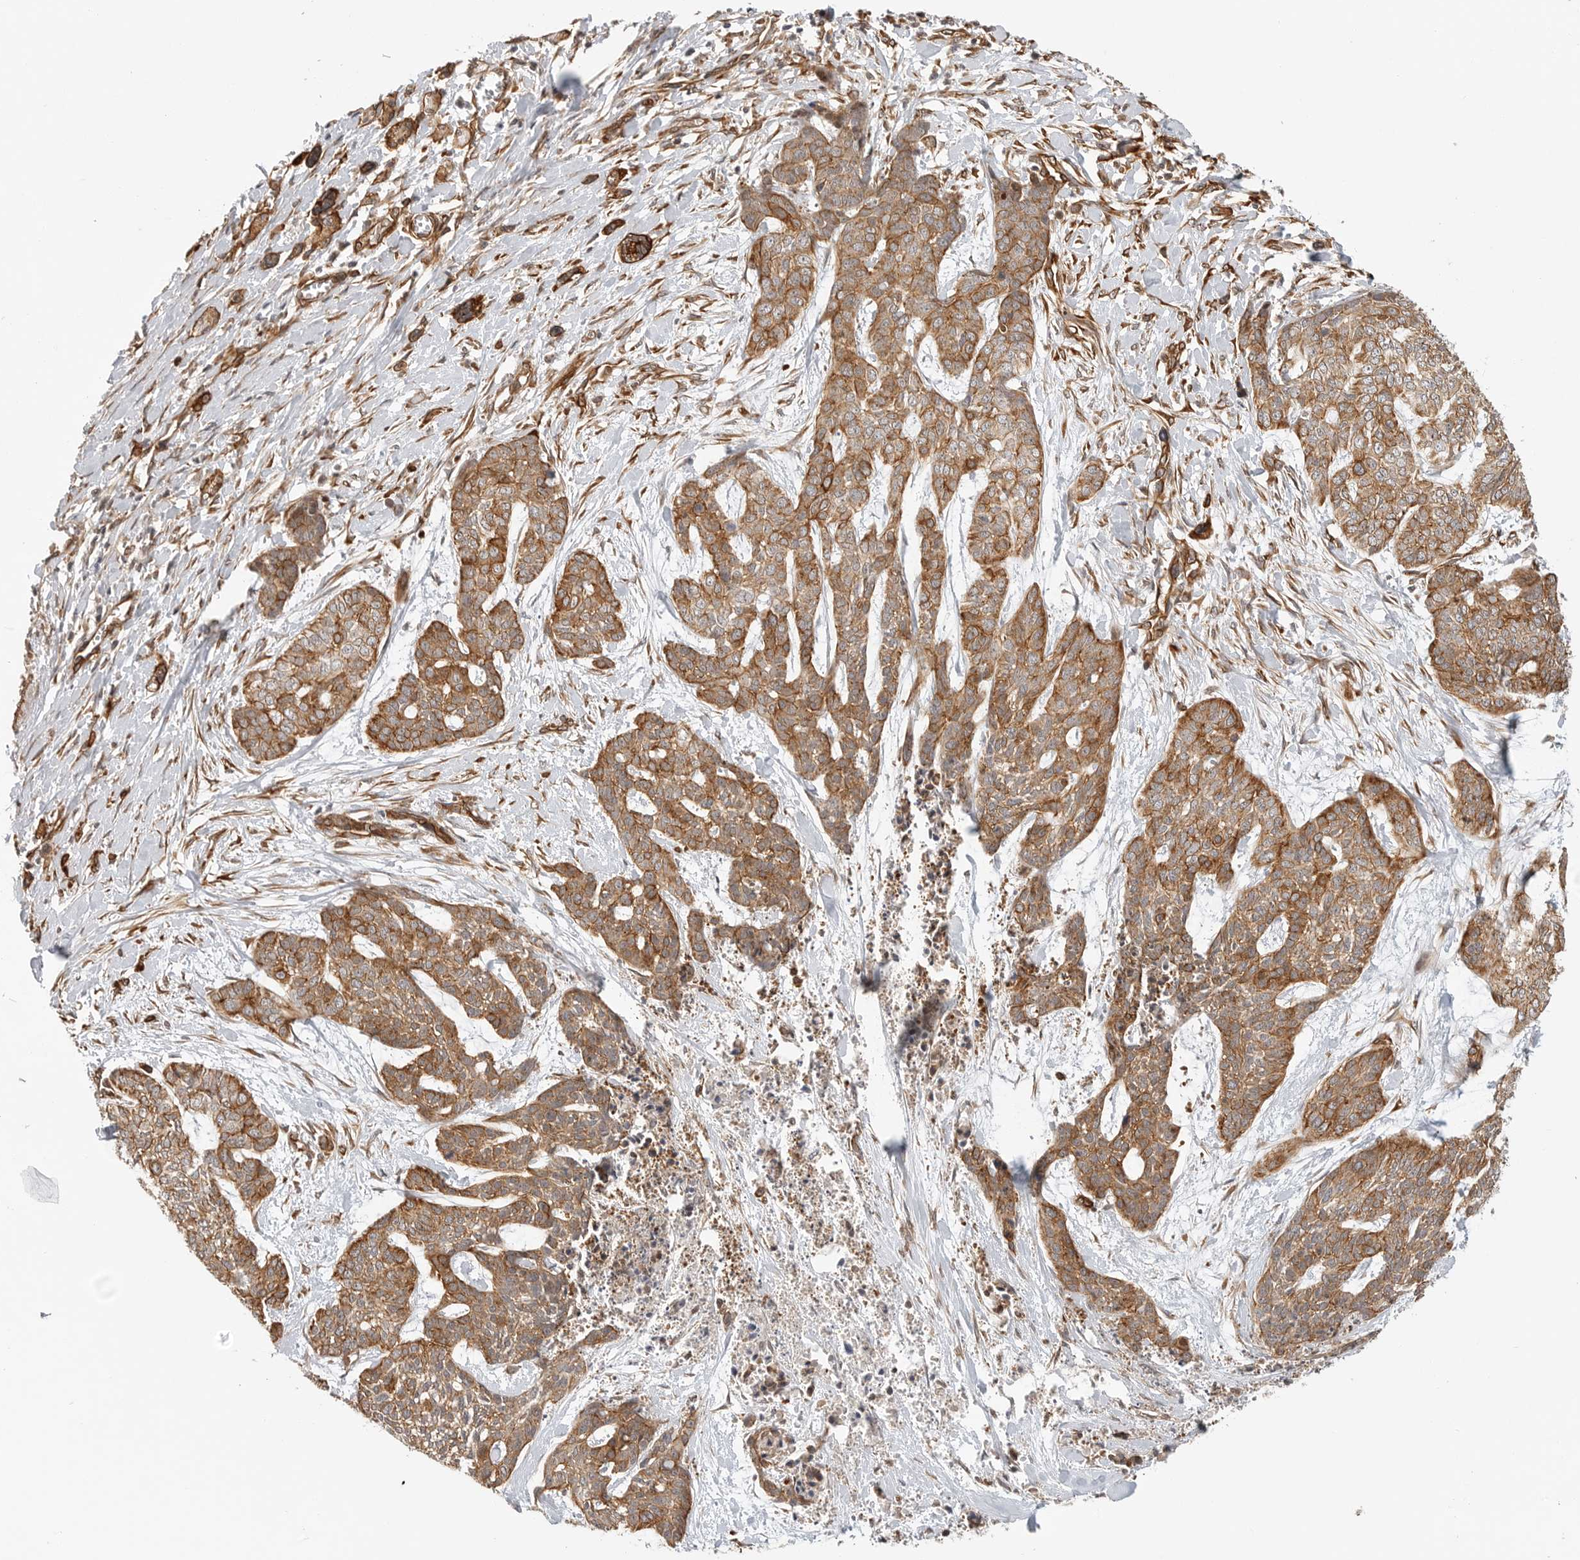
{"staining": {"intensity": "moderate", "quantity": ">75%", "location": "cytoplasmic/membranous"}, "tissue": "skin cancer", "cell_type": "Tumor cells", "image_type": "cancer", "snomed": [{"axis": "morphology", "description": "Basal cell carcinoma"}, {"axis": "topography", "description": "Skin"}], "caption": "DAB (3,3'-diaminobenzidine) immunohistochemical staining of human skin basal cell carcinoma displays moderate cytoplasmic/membranous protein staining in approximately >75% of tumor cells.", "gene": "ATOH7", "patient": {"sex": "female", "age": 64}}